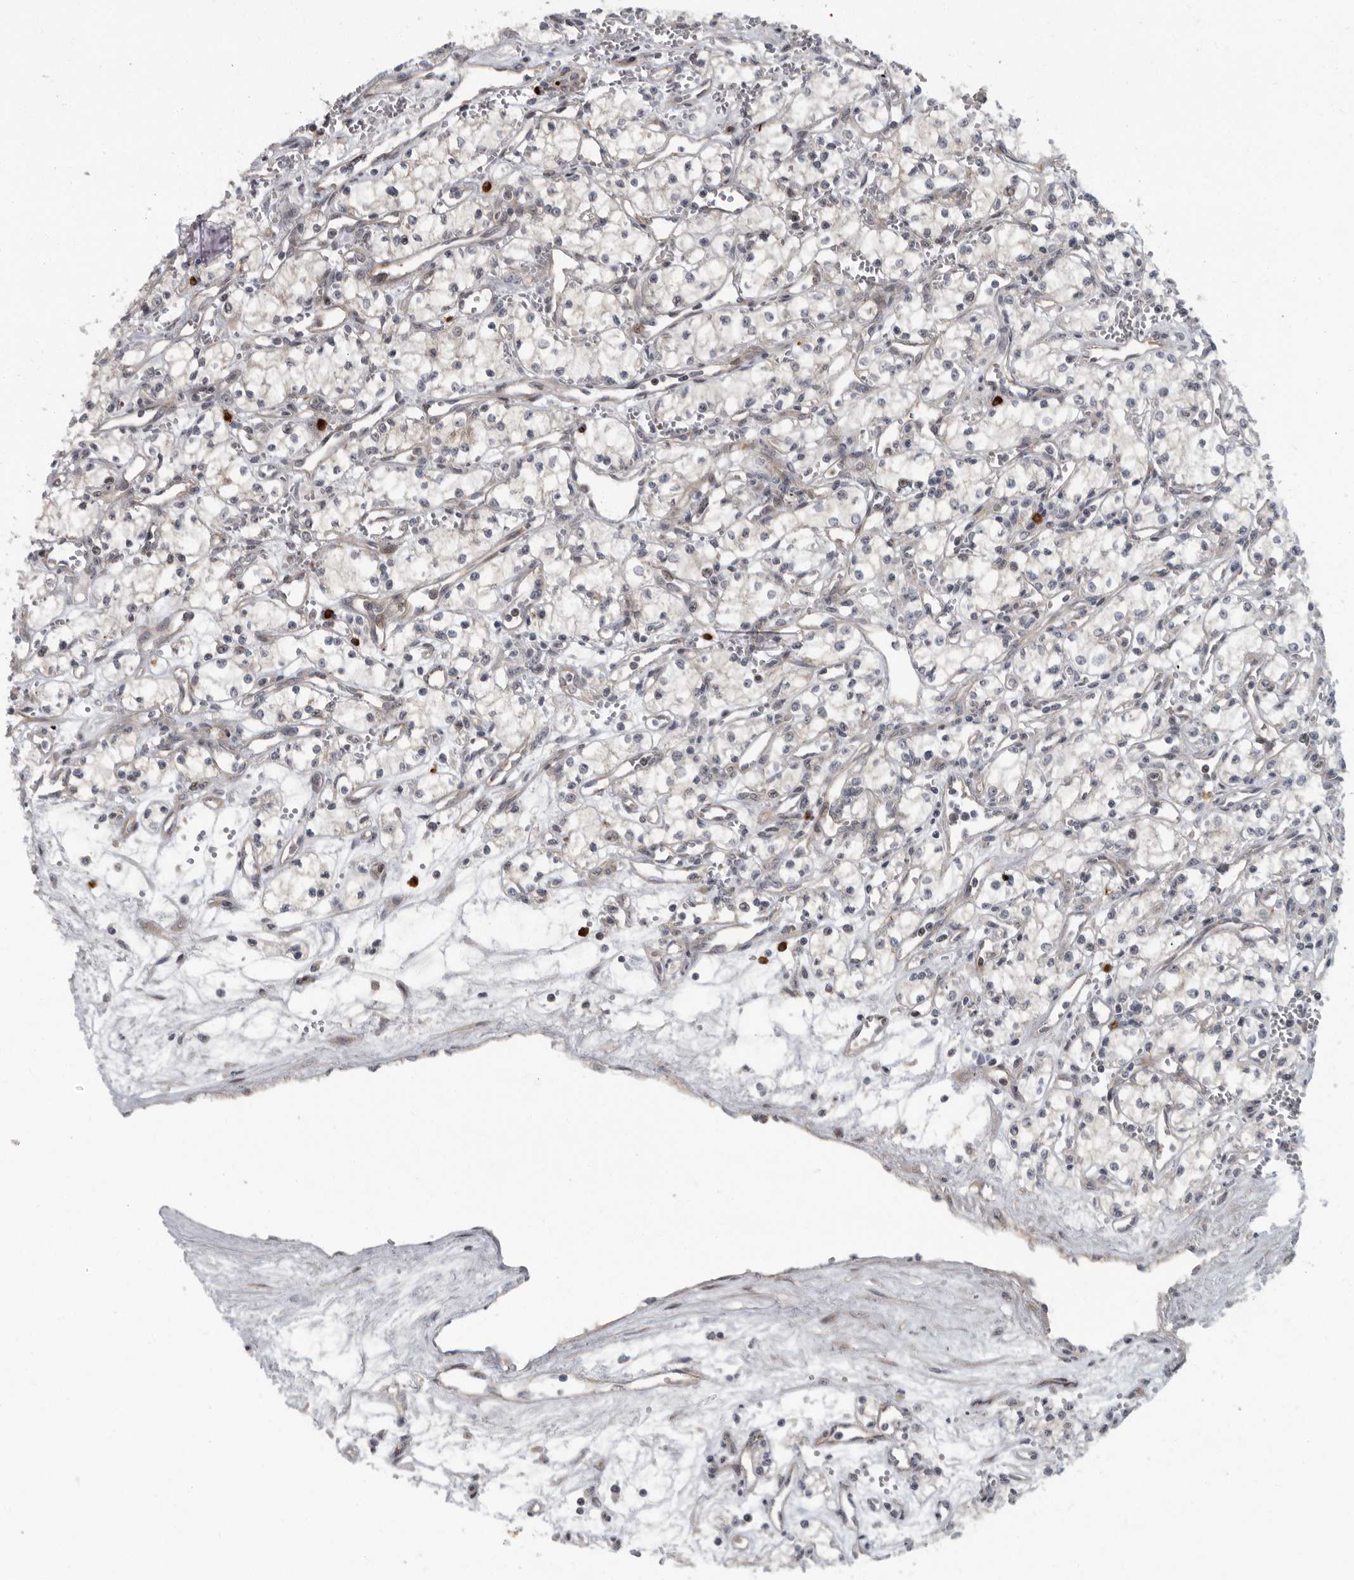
{"staining": {"intensity": "negative", "quantity": "none", "location": "none"}, "tissue": "renal cancer", "cell_type": "Tumor cells", "image_type": "cancer", "snomed": [{"axis": "morphology", "description": "Adenocarcinoma, NOS"}, {"axis": "topography", "description": "Kidney"}], "caption": "High power microscopy image of an immunohistochemistry (IHC) photomicrograph of adenocarcinoma (renal), revealing no significant staining in tumor cells.", "gene": "PDCD11", "patient": {"sex": "male", "age": 59}}